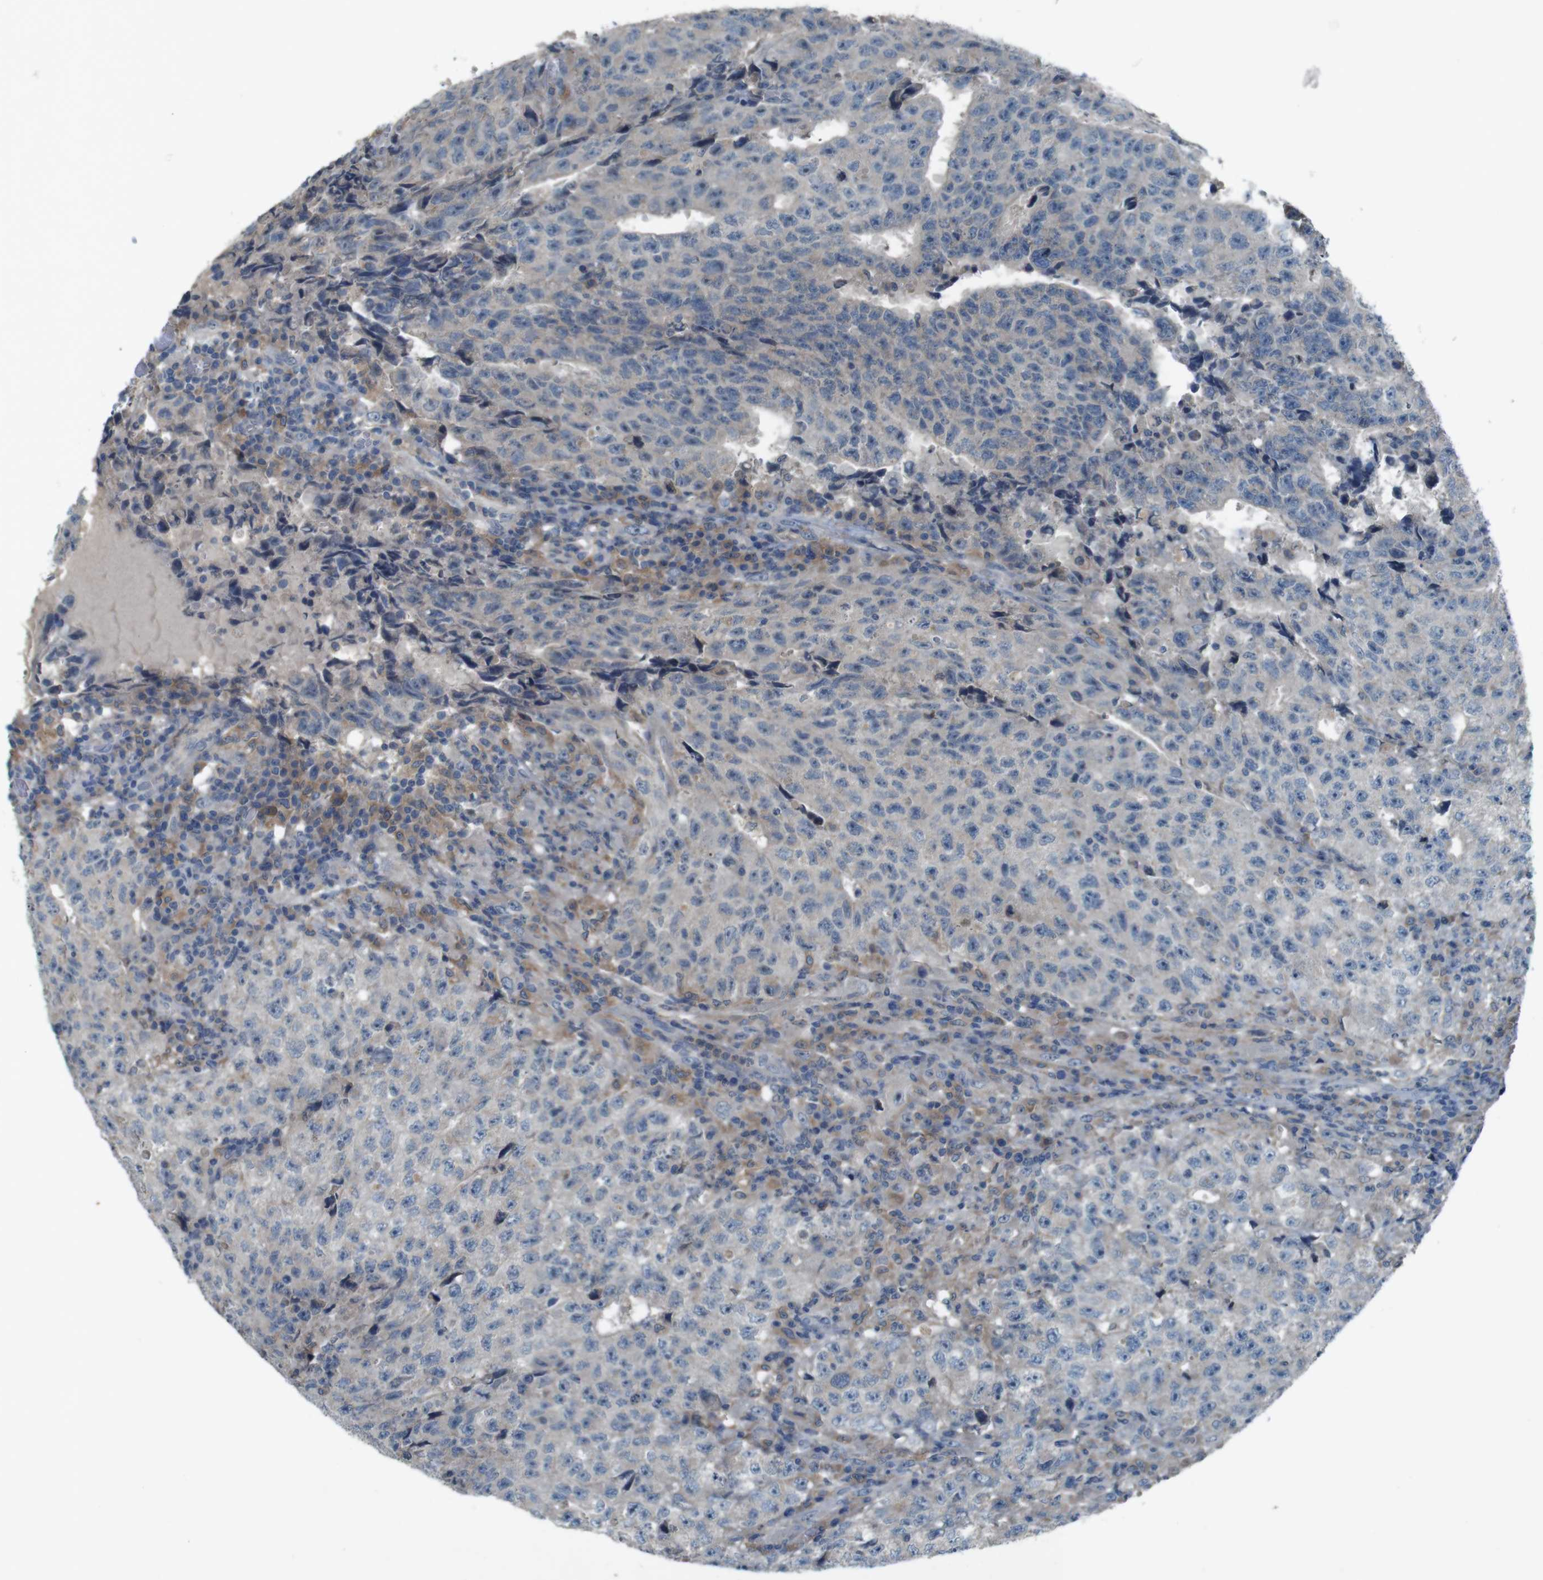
{"staining": {"intensity": "weak", "quantity": "<25%", "location": "cytoplasmic/membranous"}, "tissue": "testis cancer", "cell_type": "Tumor cells", "image_type": "cancer", "snomed": [{"axis": "morphology", "description": "Necrosis, NOS"}, {"axis": "morphology", "description": "Carcinoma, Embryonal, NOS"}, {"axis": "topography", "description": "Testis"}], "caption": "There is no significant staining in tumor cells of embryonal carcinoma (testis).", "gene": "MOGAT3", "patient": {"sex": "male", "age": 19}}